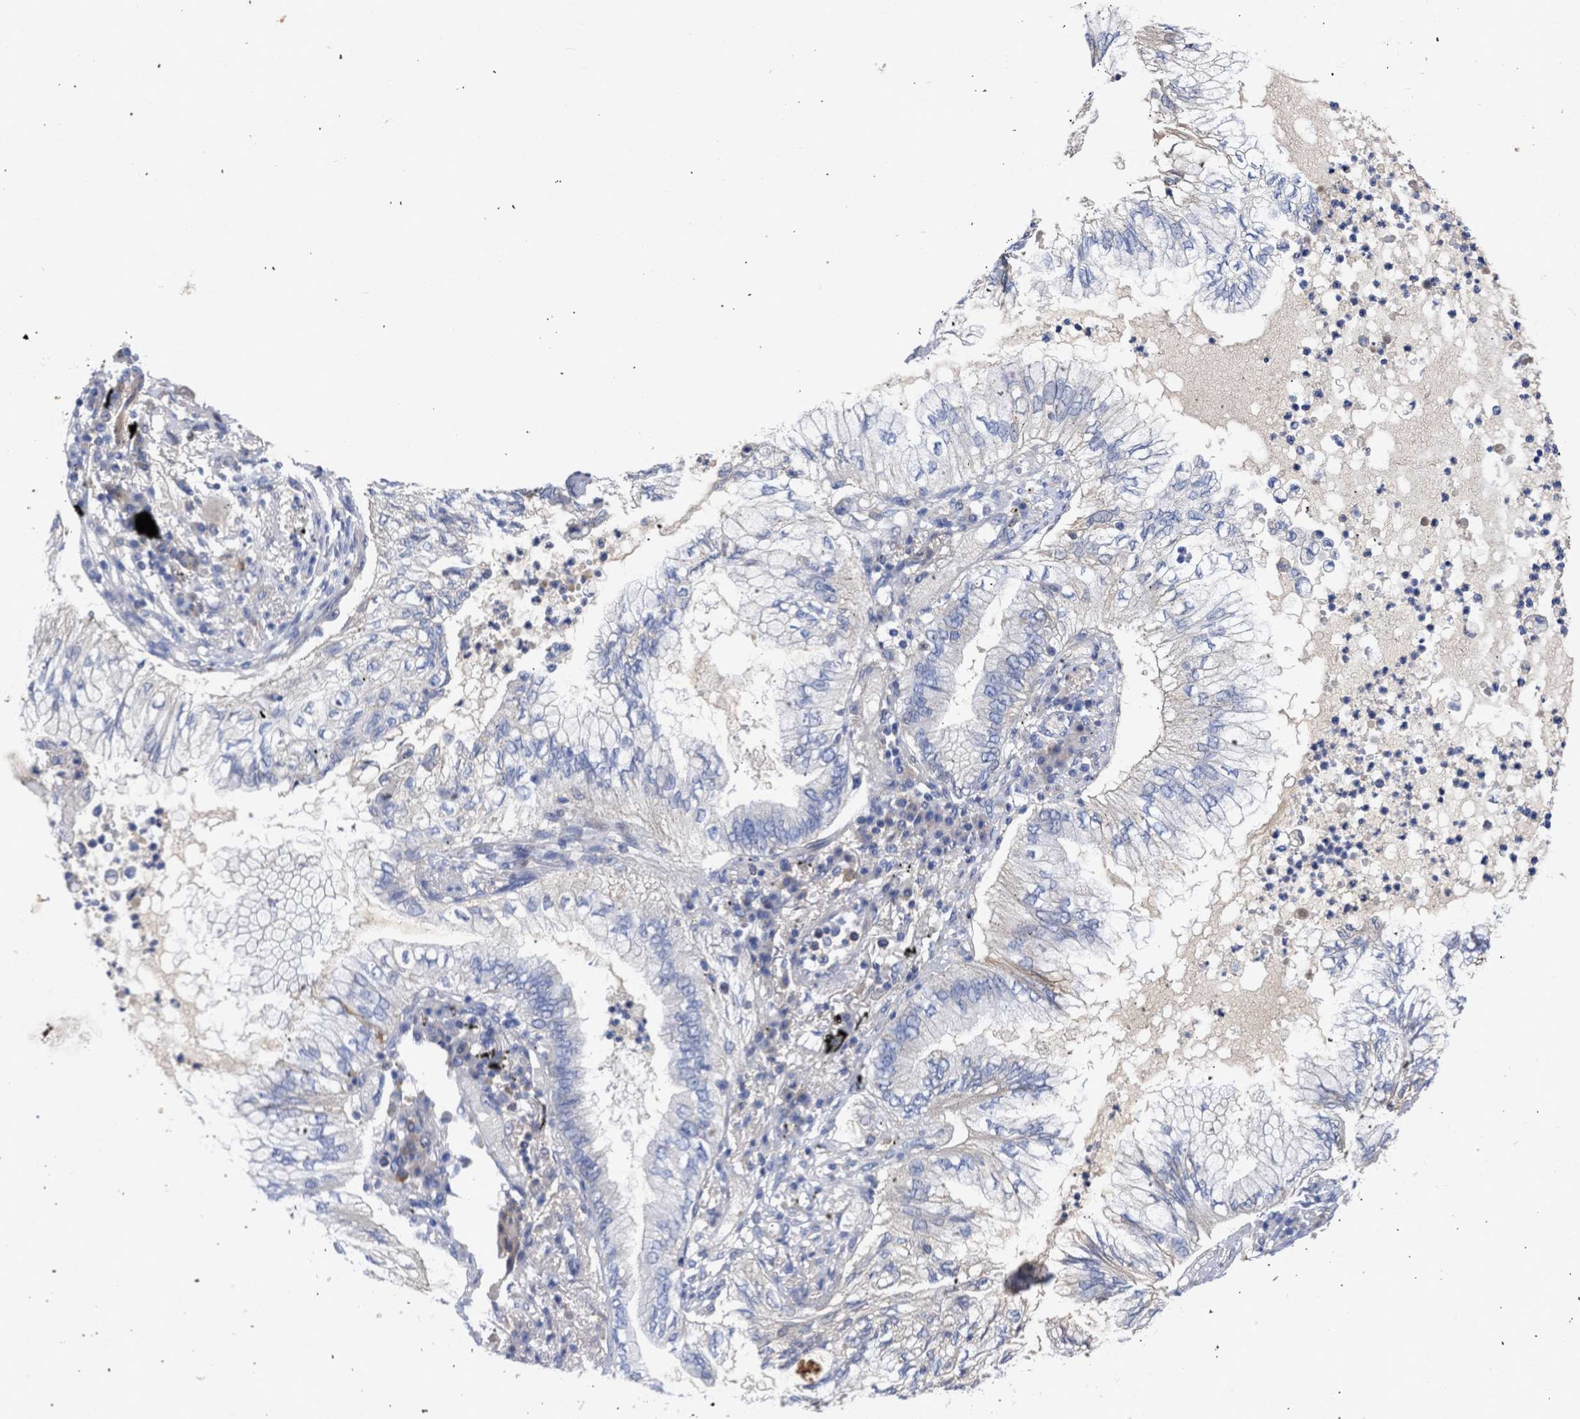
{"staining": {"intensity": "negative", "quantity": "none", "location": "none"}, "tissue": "lung cancer", "cell_type": "Tumor cells", "image_type": "cancer", "snomed": [{"axis": "morphology", "description": "Normal tissue, NOS"}, {"axis": "morphology", "description": "Adenocarcinoma, NOS"}, {"axis": "topography", "description": "Bronchus"}, {"axis": "topography", "description": "Lung"}], "caption": "IHC of adenocarcinoma (lung) displays no staining in tumor cells.", "gene": "ARHGEF4", "patient": {"sex": "female", "age": 70}}